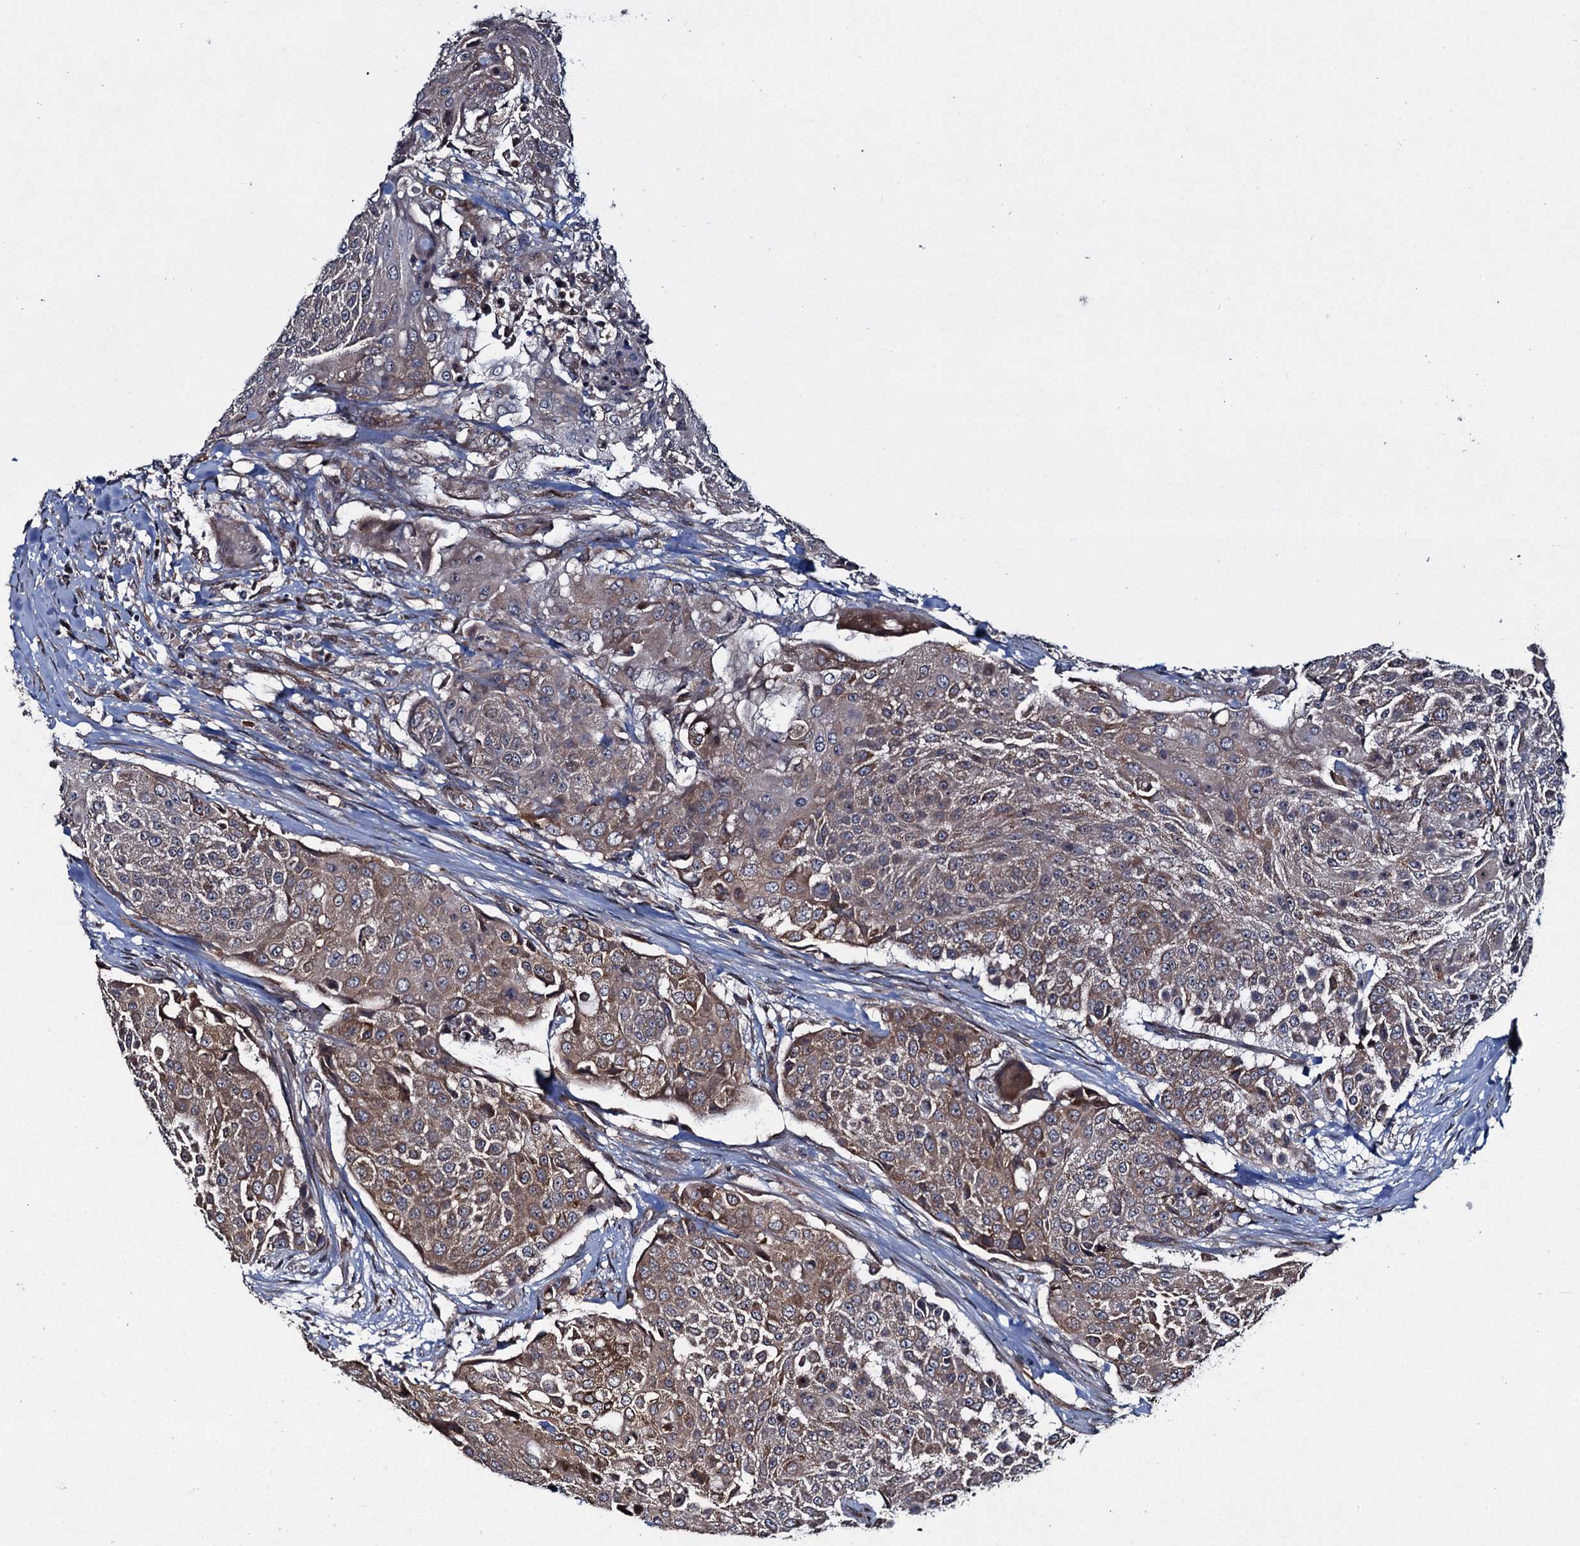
{"staining": {"intensity": "moderate", "quantity": "25%-75%", "location": "cytoplasmic/membranous"}, "tissue": "urothelial cancer", "cell_type": "Tumor cells", "image_type": "cancer", "snomed": [{"axis": "morphology", "description": "Urothelial carcinoma, High grade"}, {"axis": "topography", "description": "Urinary bladder"}], "caption": "Urothelial cancer stained for a protein exhibits moderate cytoplasmic/membranous positivity in tumor cells.", "gene": "EVX2", "patient": {"sex": "female", "age": 63}}